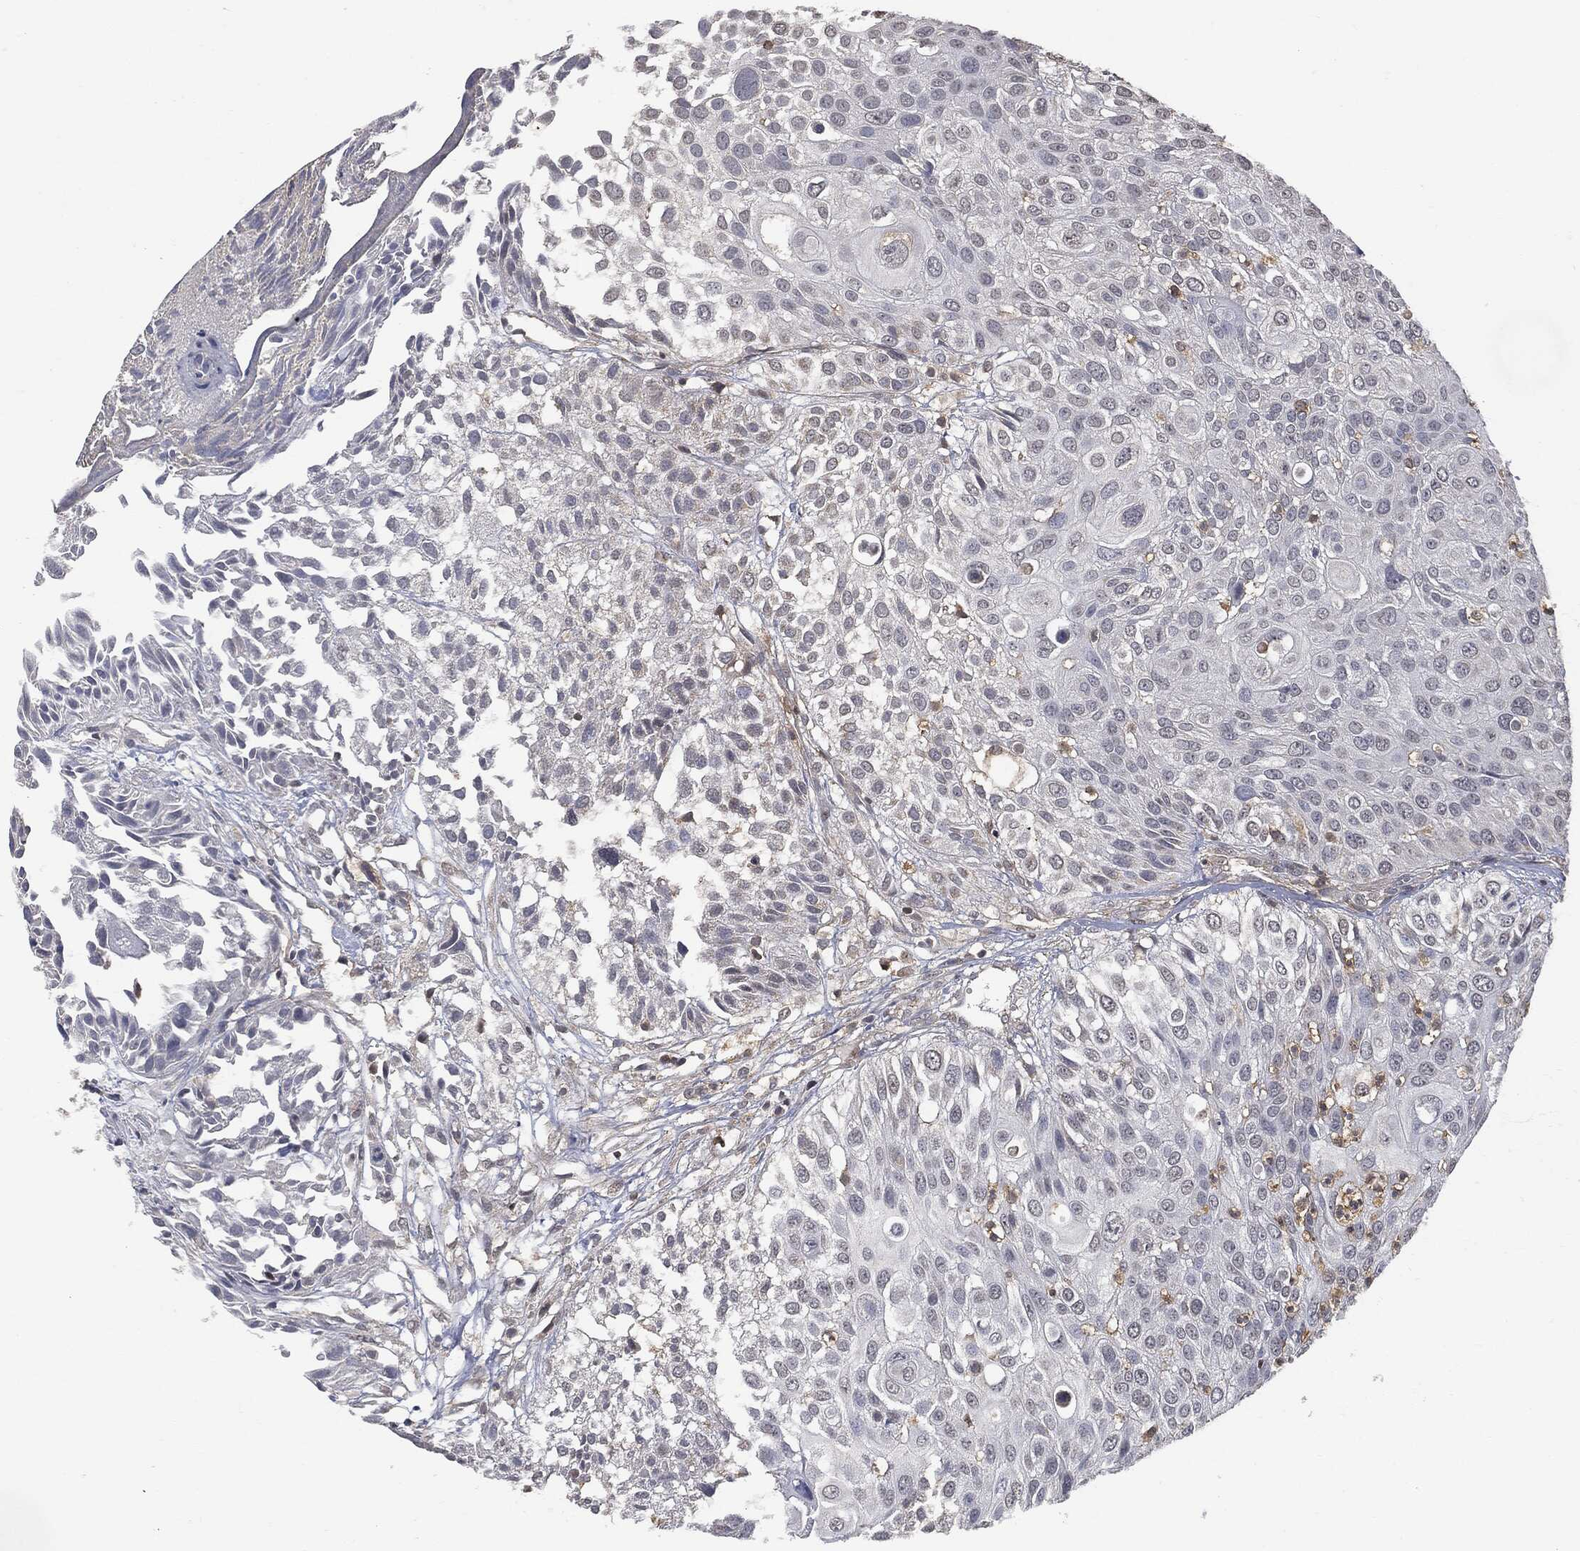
{"staining": {"intensity": "negative", "quantity": "none", "location": "none"}, "tissue": "urothelial cancer", "cell_type": "Tumor cells", "image_type": "cancer", "snomed": [{"axis": "morphology", "description": "Urothelial carcinoma, High grade"}, {"axis": "topography", "description": "Urinary bladder"}], "caption": "This is an IHC image of human urothelial cancer. There is no expression in tumor cells.", "gene": "PSMB10", "patient": {"sex": "female", "age": 79}}